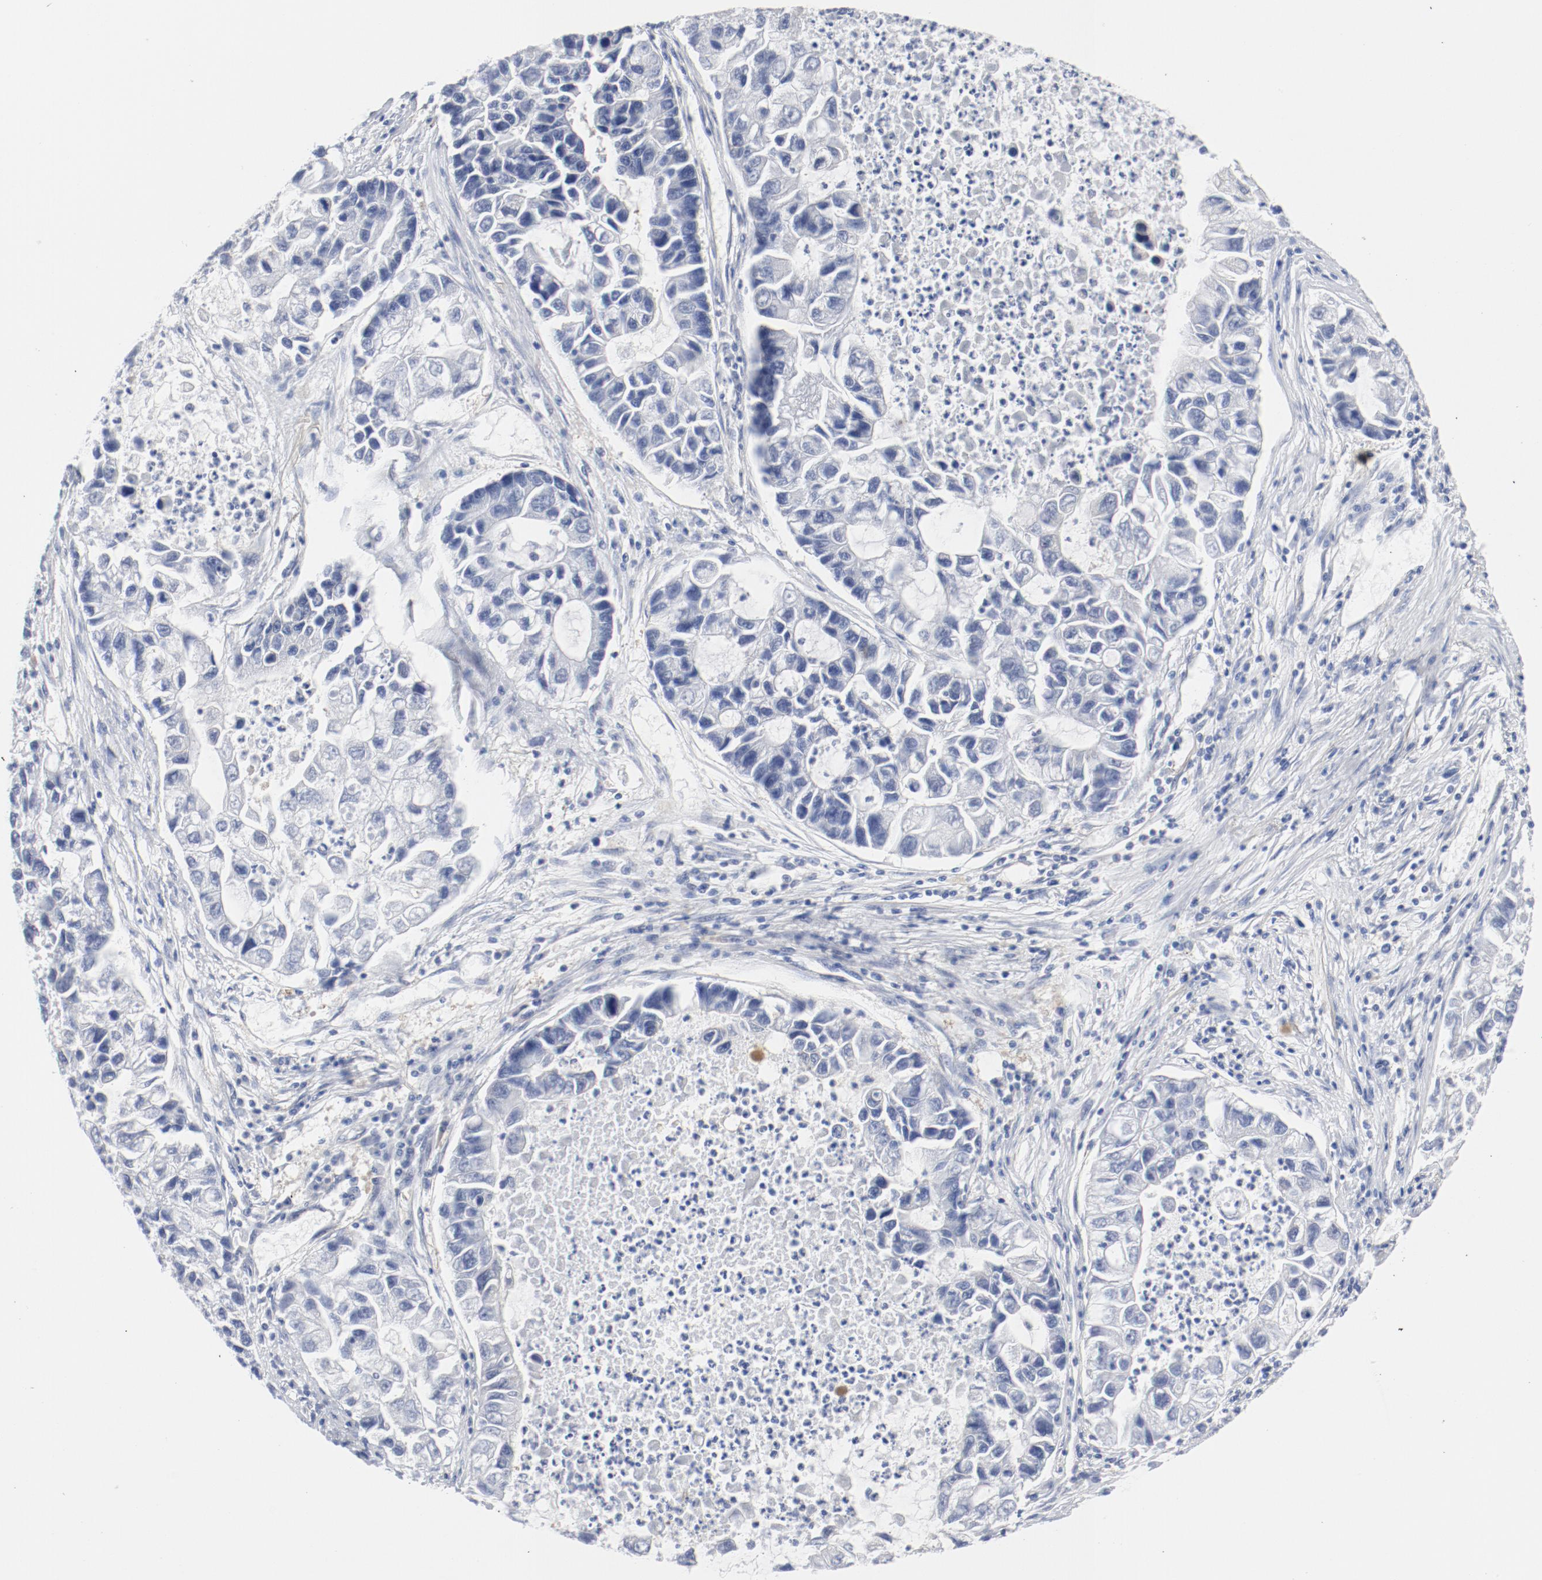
{"staining": {"intensity": "negative", "quantity": "none", "location": "none"}, "tissue": "lung cancer", "cell_type": "Tumor cells", "image_type": "cancer", "snomed": [{"axis": "morphology", "description": "Adenocarcinoma, NOS"}, {"axis": "topography", "description": "Lung"}], "caption": "DAB immunohistochemical staining of human adenocarcinoma (lung) demonstrates no significant staining in tumor cells.", "gene": "BAD", "patient": {"sex": "female", "age": 51}}